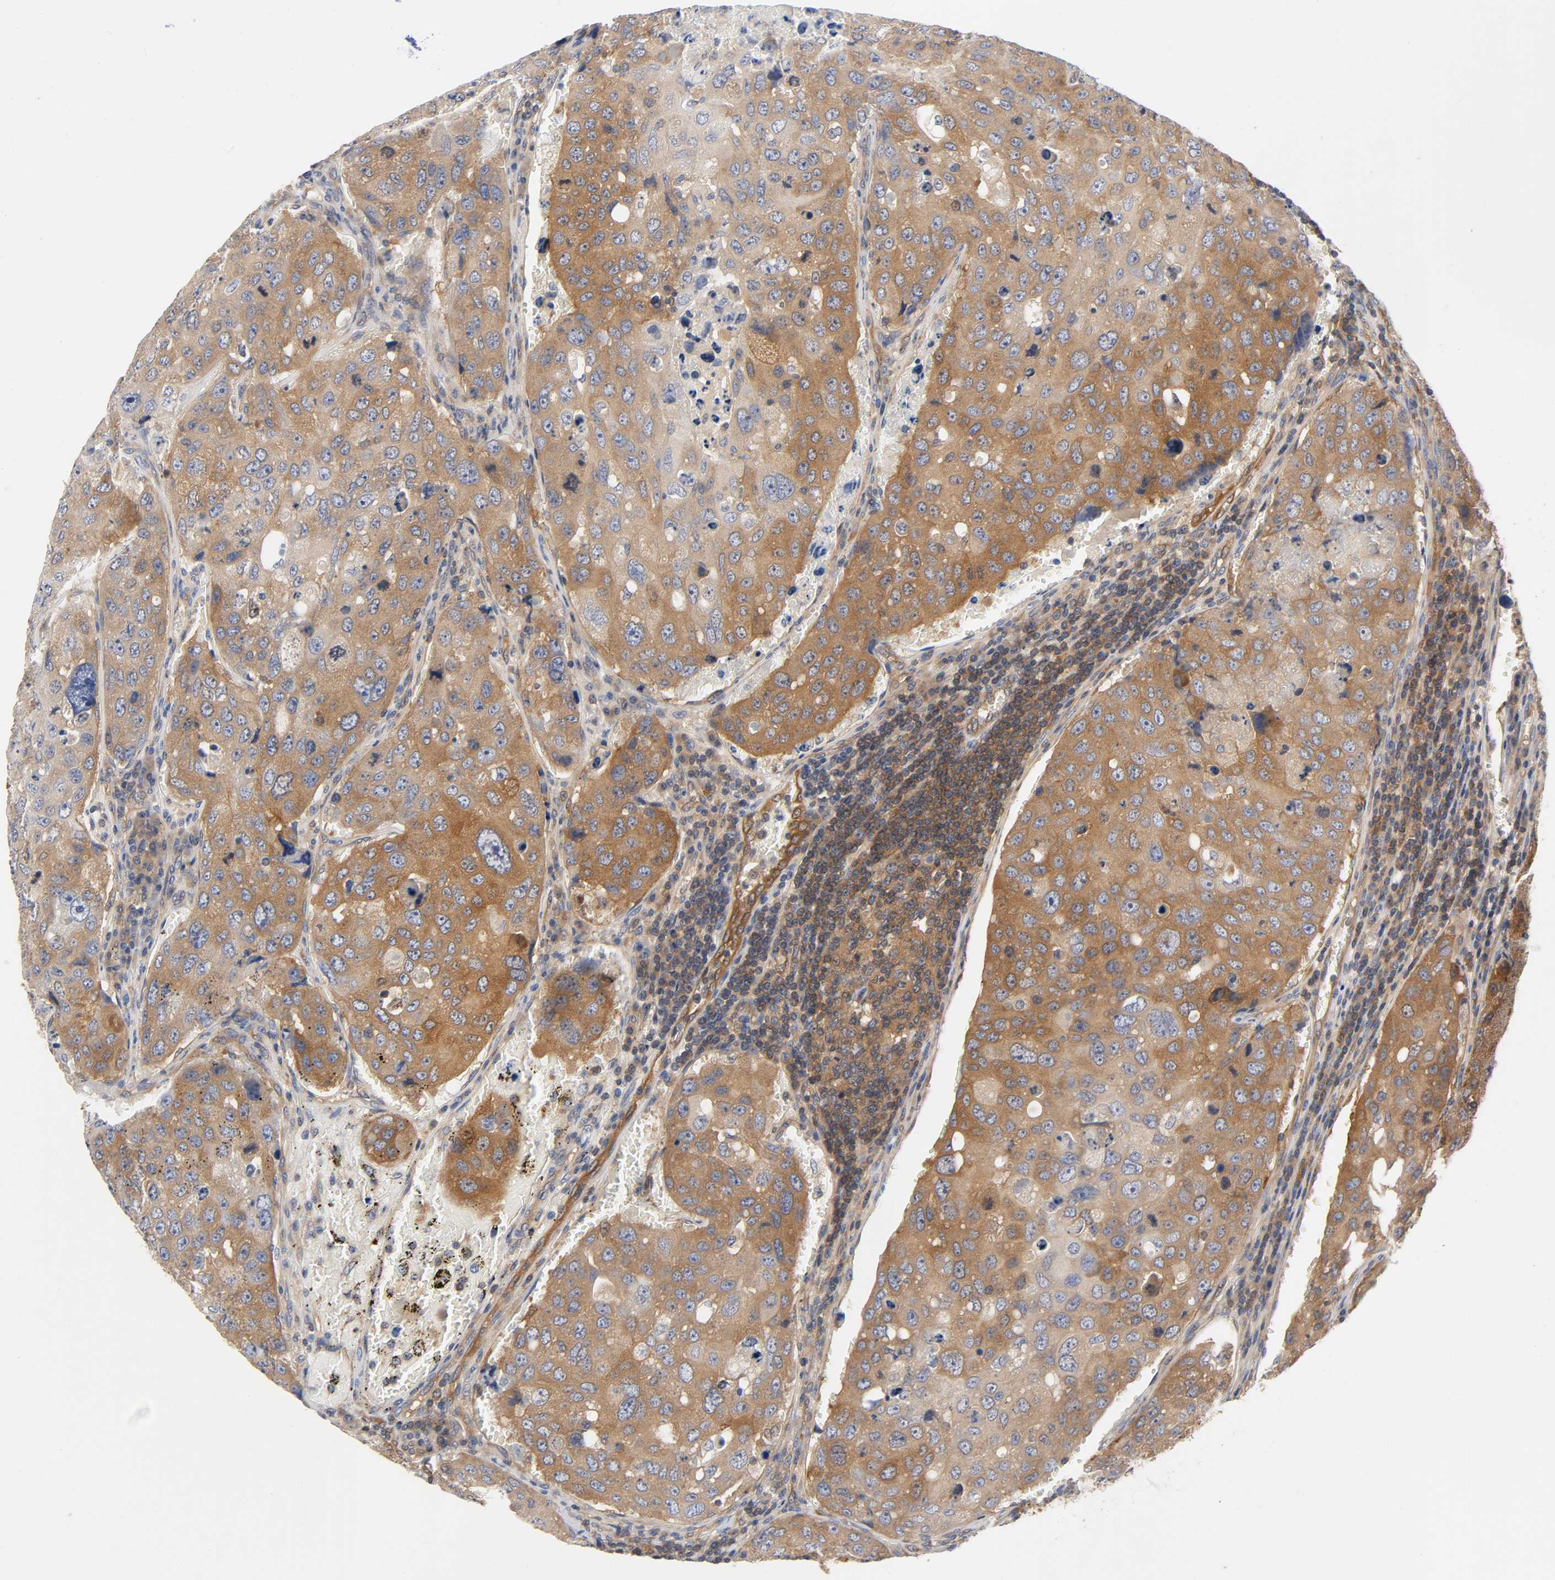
{"staining": {"intensity": "moderate", "quantity": ">75%", "location": "cytoplasmic/membranous"}, "tissue": "urothelial cancer", "cell_type": "Tumor cells", "image_type": "cancer", "snomed": [{"axis": "morphology", "description": "Urothelial carcinoma, High grade"}, {"axis": "topography", "description": "Lymph node"}, {"axis": "topography", "description": "Urinary bladder"}], "caption": "Urothelial carcinoma (high-grade) stained with immunohistochemistry (IHC) reveals moderate cytoplasmic/membranous positivity in approximately >75% of tumor cells. Using DAB (3,3'-diaminobenzidine) (brown) and hematoxylin (blue) stains, captured at high magnification using brightfield microscopy.", "gene": "PRKAB1", "patient": {"sex": "male", "age": 51}}